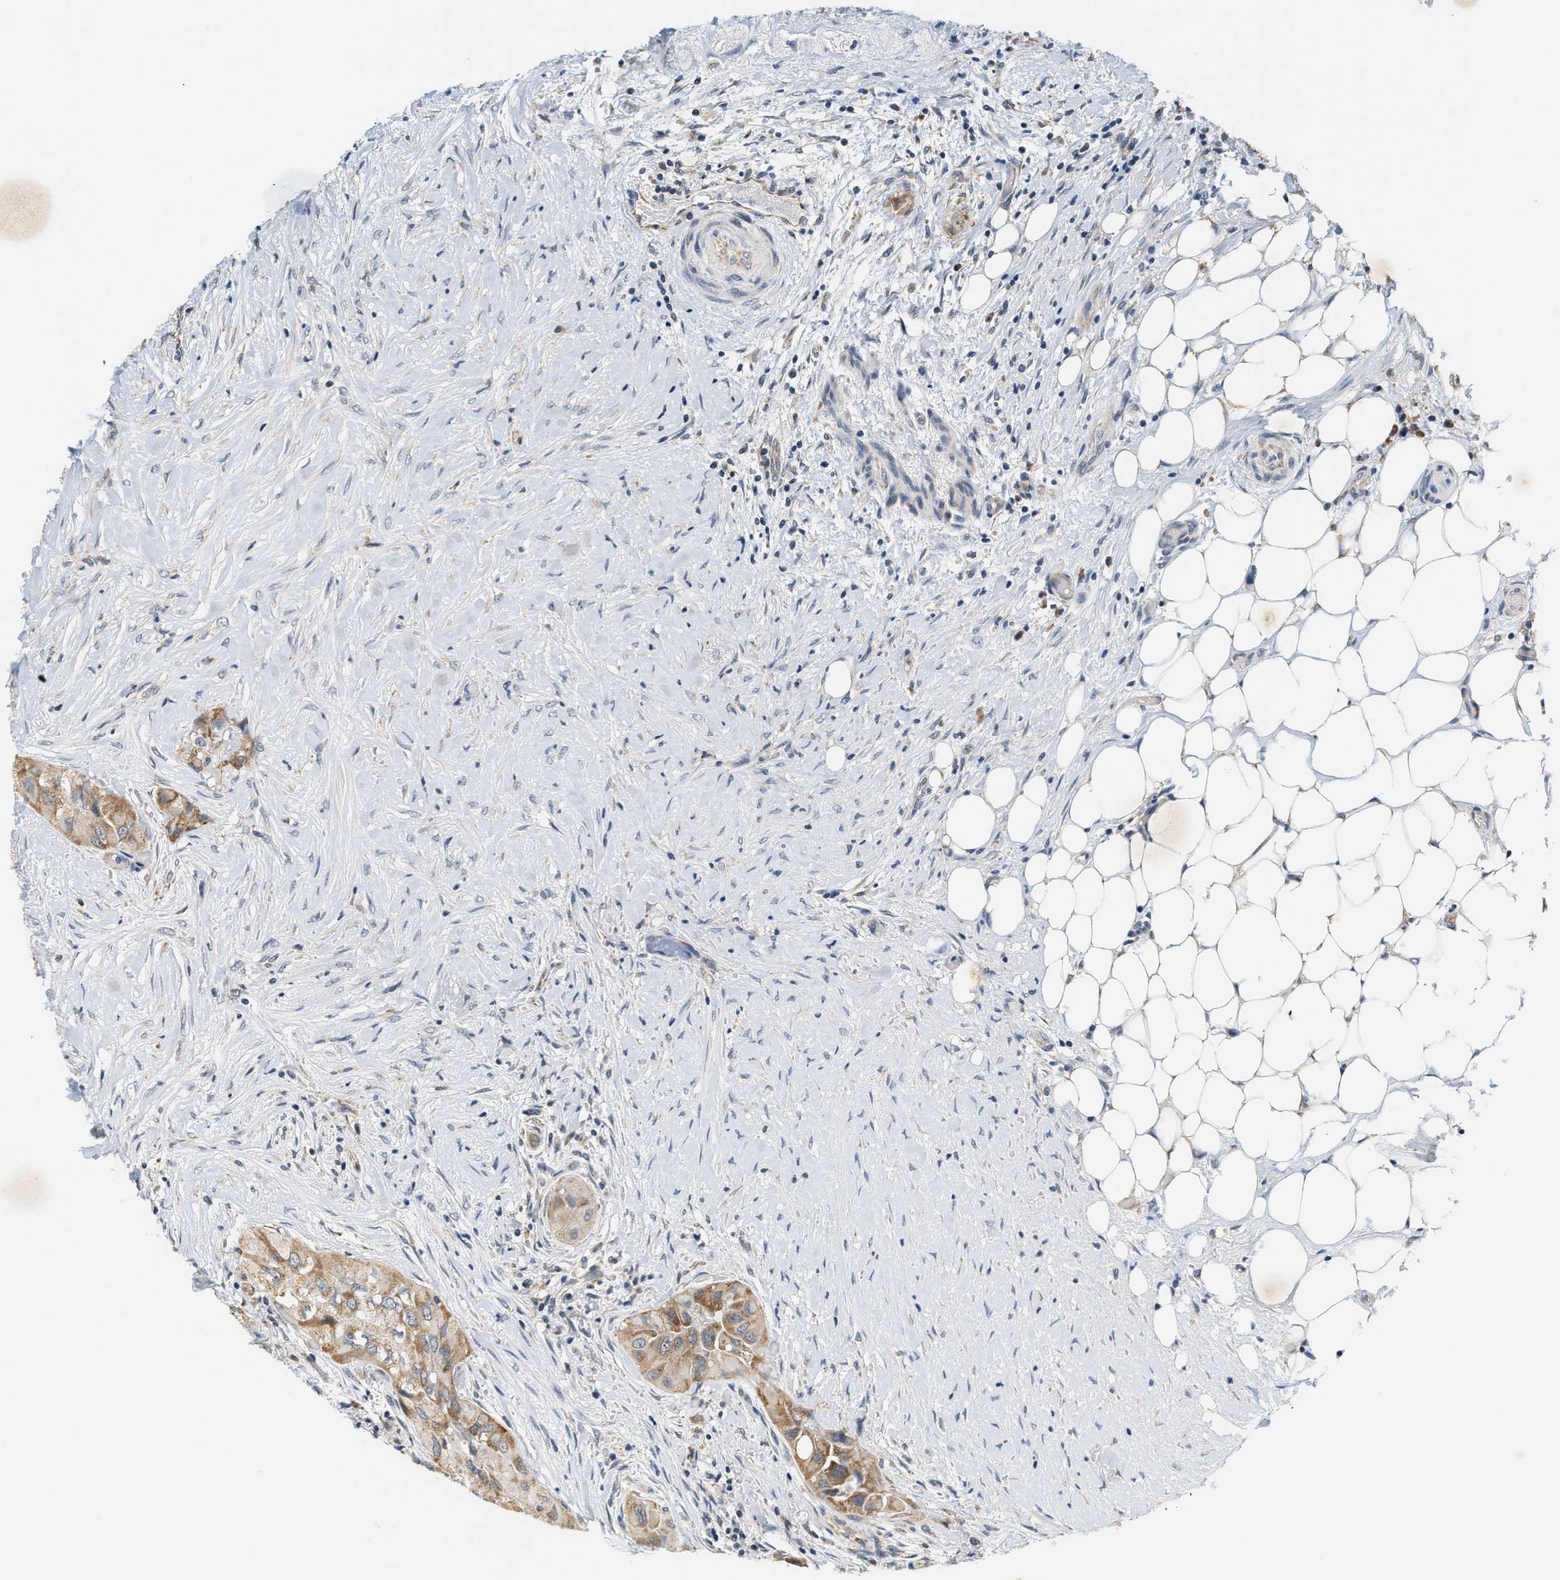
{"staining": {"intensity": "moderate", "quantity": ">75%", "location": "cytoplasmic/membranous"}, "tissue": "thyroid cancer", "cell_type": "Tumor cells", "image_type": "cancer", "snomed": [{"axis": "morphology", "description": "Papillary adenocarcinoma, NOS"}, {"axis": "topography", "description": "Thyroid gland"}], "caption": "Human thyroid cancer stained with a protein marker demonstrates moderate staining in tumor cells.", "gene": "GIGYF1", "patient": {"sex": "female", "age": 59}}